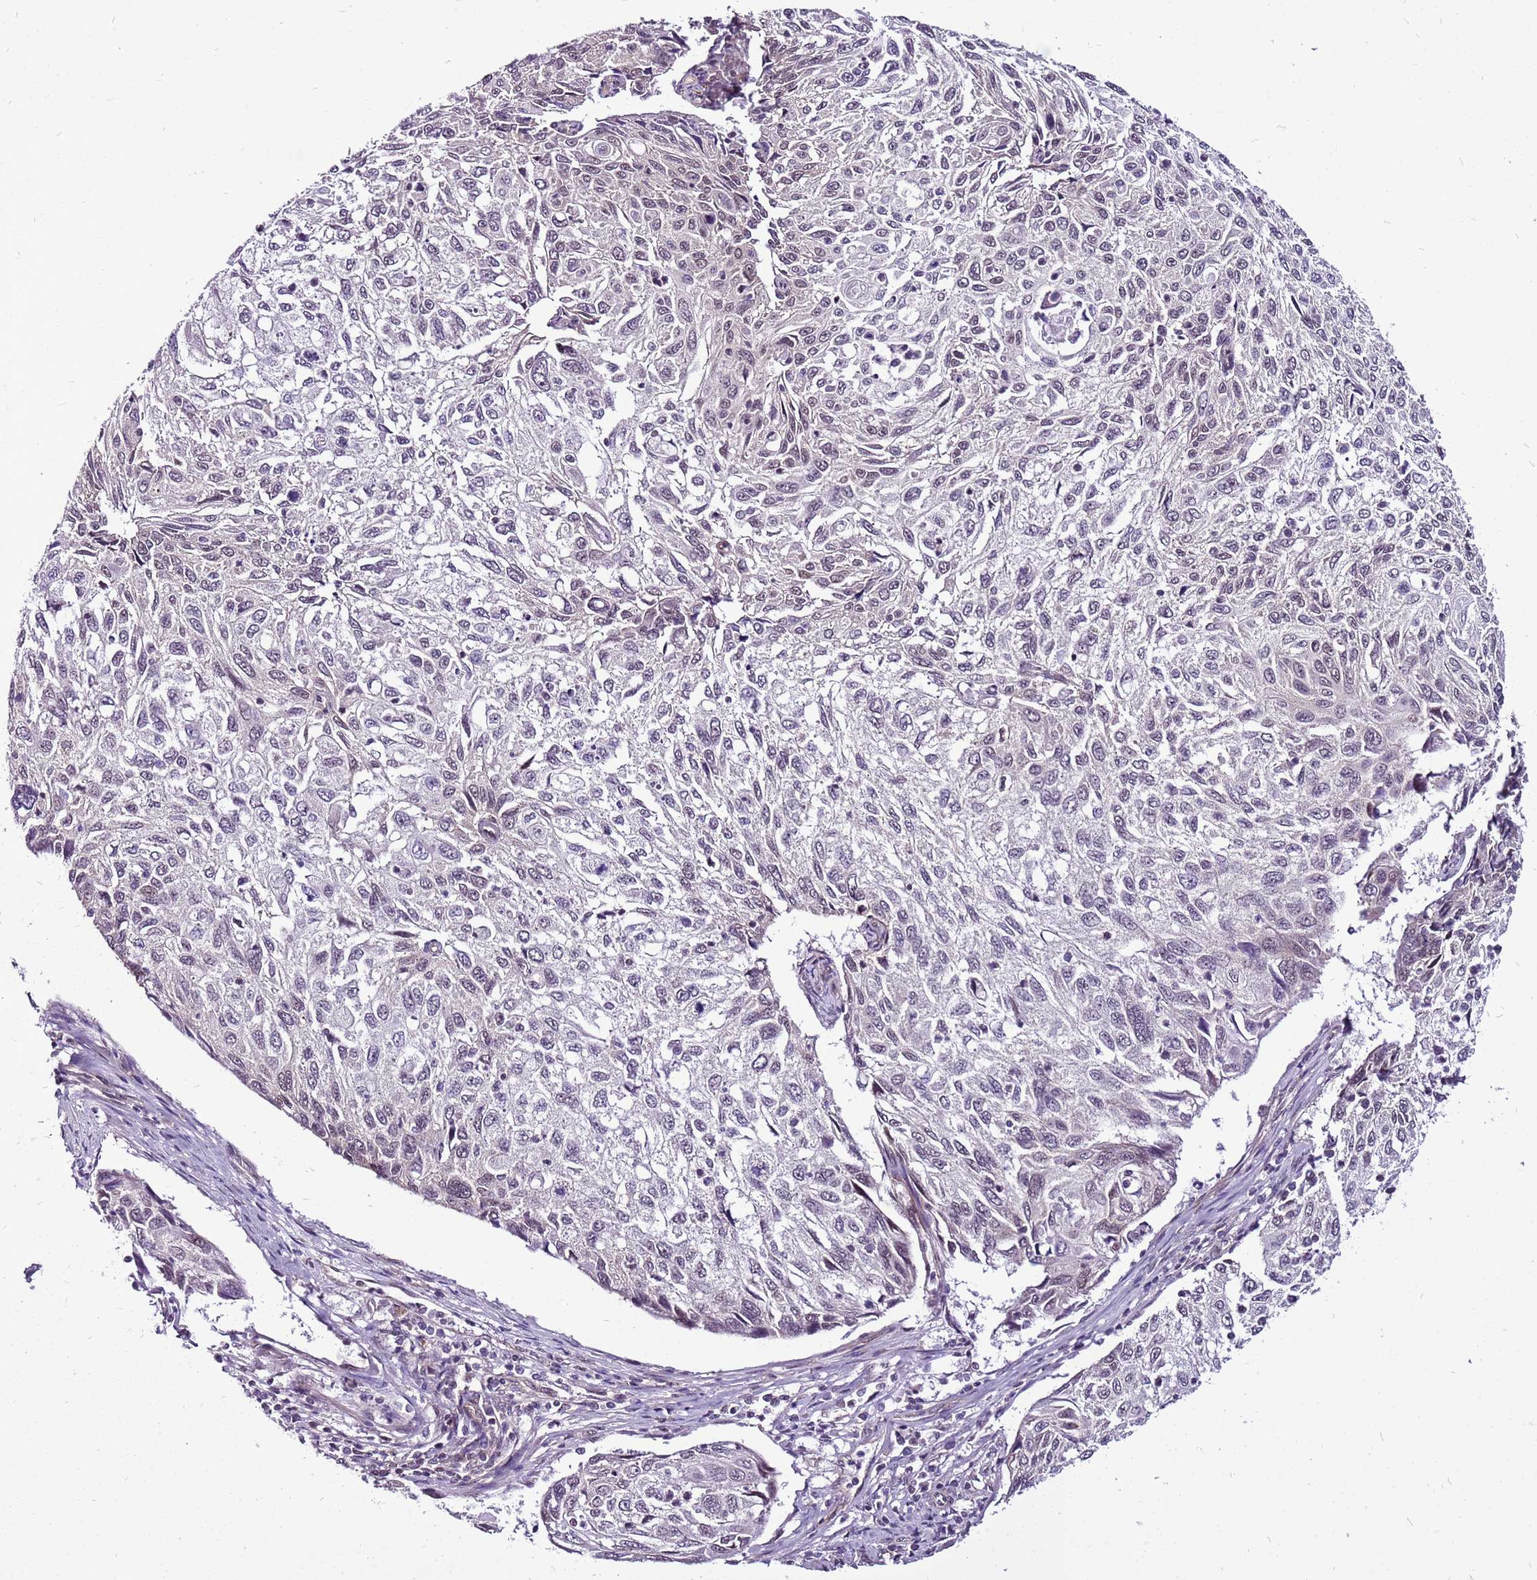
{"staining": {"intensity": "negative", "quantity": "none", "location": "none"}, "tissue": "cervical cancer", "cell_type": "Tumor cells", "image_type": "cancer", "snomed": [{"axis": "morphology", "description": "Squamous cell carcinoma, NOS"}, {"axis": "topography", "description": "Cervix"}], "caption": "DAB immunohistochemical staining of cervical squamous cell carcinoma reveals no significant expression in tumor cells.", "gene": "CCDC166", "patient": {"sex": "female", "age": 70}}